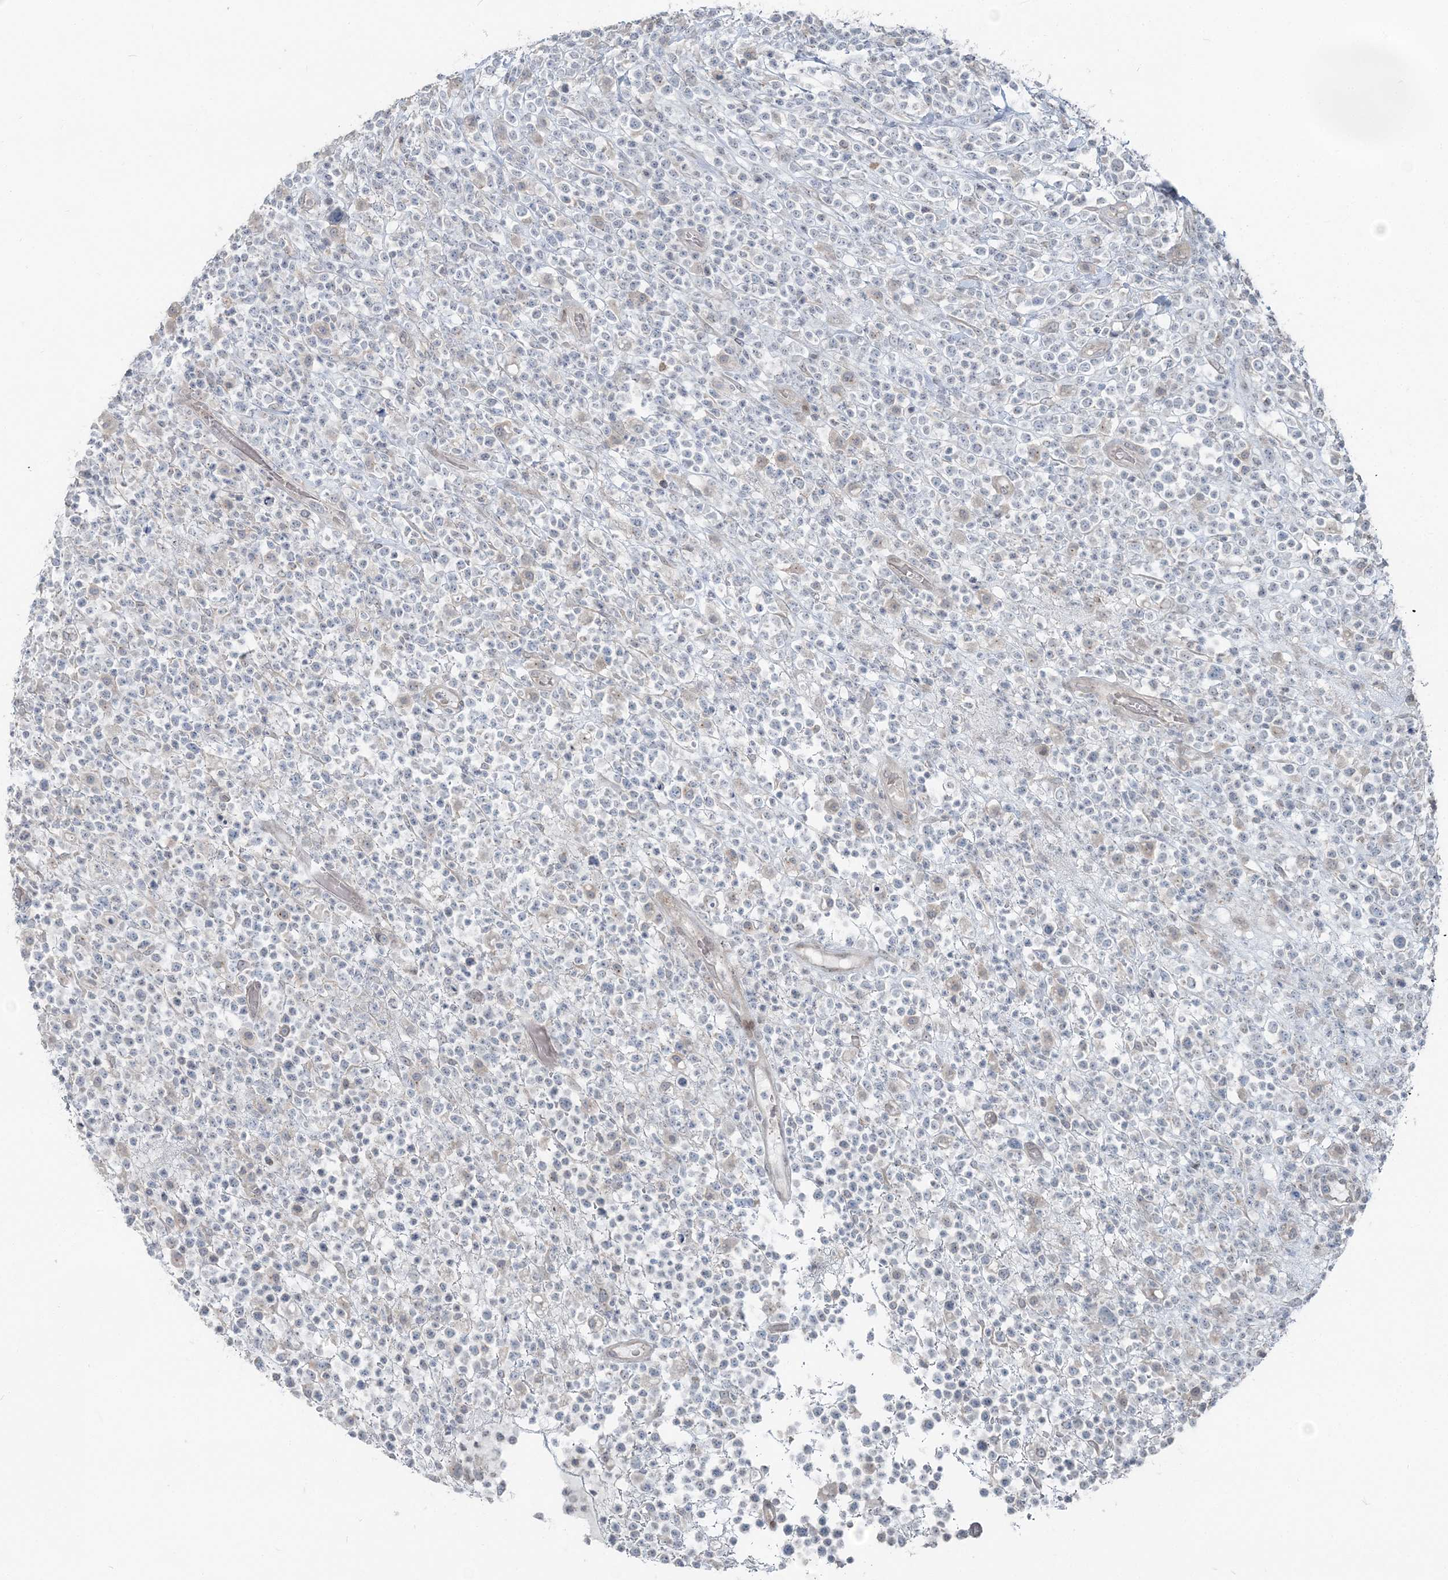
{"staining": {"intensity": "negative", "quantity": "none", "location": "none"}, "tissue": "lymphoma", "cell_type": "Tumor cells", "image_type": "cancer", "snomed": [{"axis": "morphology", "description": "Malignant lymphoma, non-Hodgkin's type, High grade"}, {"axis": "topography", "description": "Colon"}], "caption": "A high-resolution micrograph shows immunohistochemistry (IHC) staining of lymphoma, which exhibits no significant positivity in tumor cells.", "gene": "FBXL17", "patient": {"sex": "female", "age": 53}}